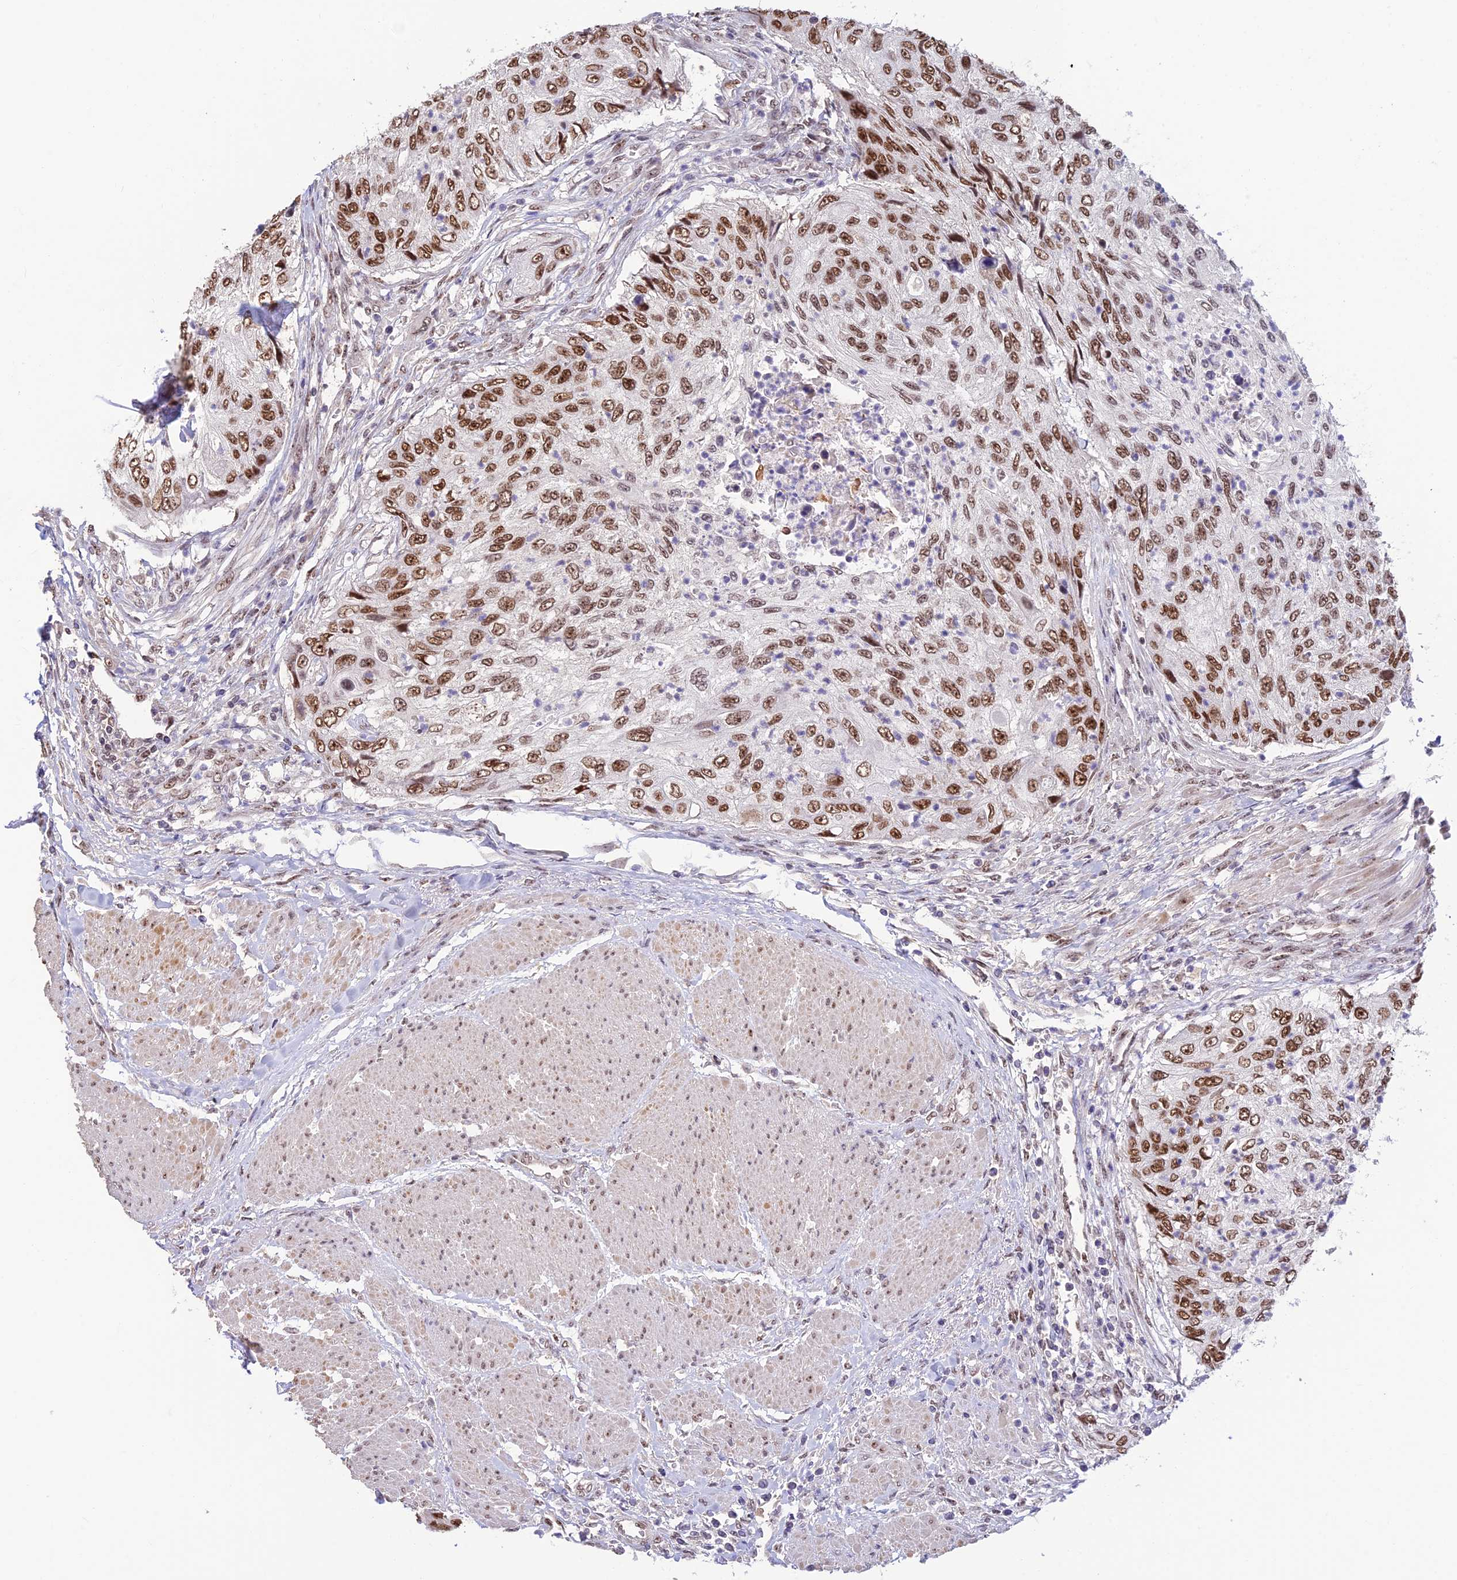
{"staining": {"intensity": "strong", "quantity": ">75%", "location": "nuclear"}, "tissue": "urothelial cancer", "cell_type": "Tumor cells", "image_type": "cancer", "snomed": [{"axis": "morphology", "description": "Urothelial carcinoma, High grade"}, {"axis": "topography", "description": "Urinary bladder"}], "caption": "A micrograph of human urothelial carcinoma (high-grade) stained for a protein exhibits strong nuclear brown staining in tumor cells.", "gene": "POLR1G", "patient": {"sex": "female", "age": 60}}